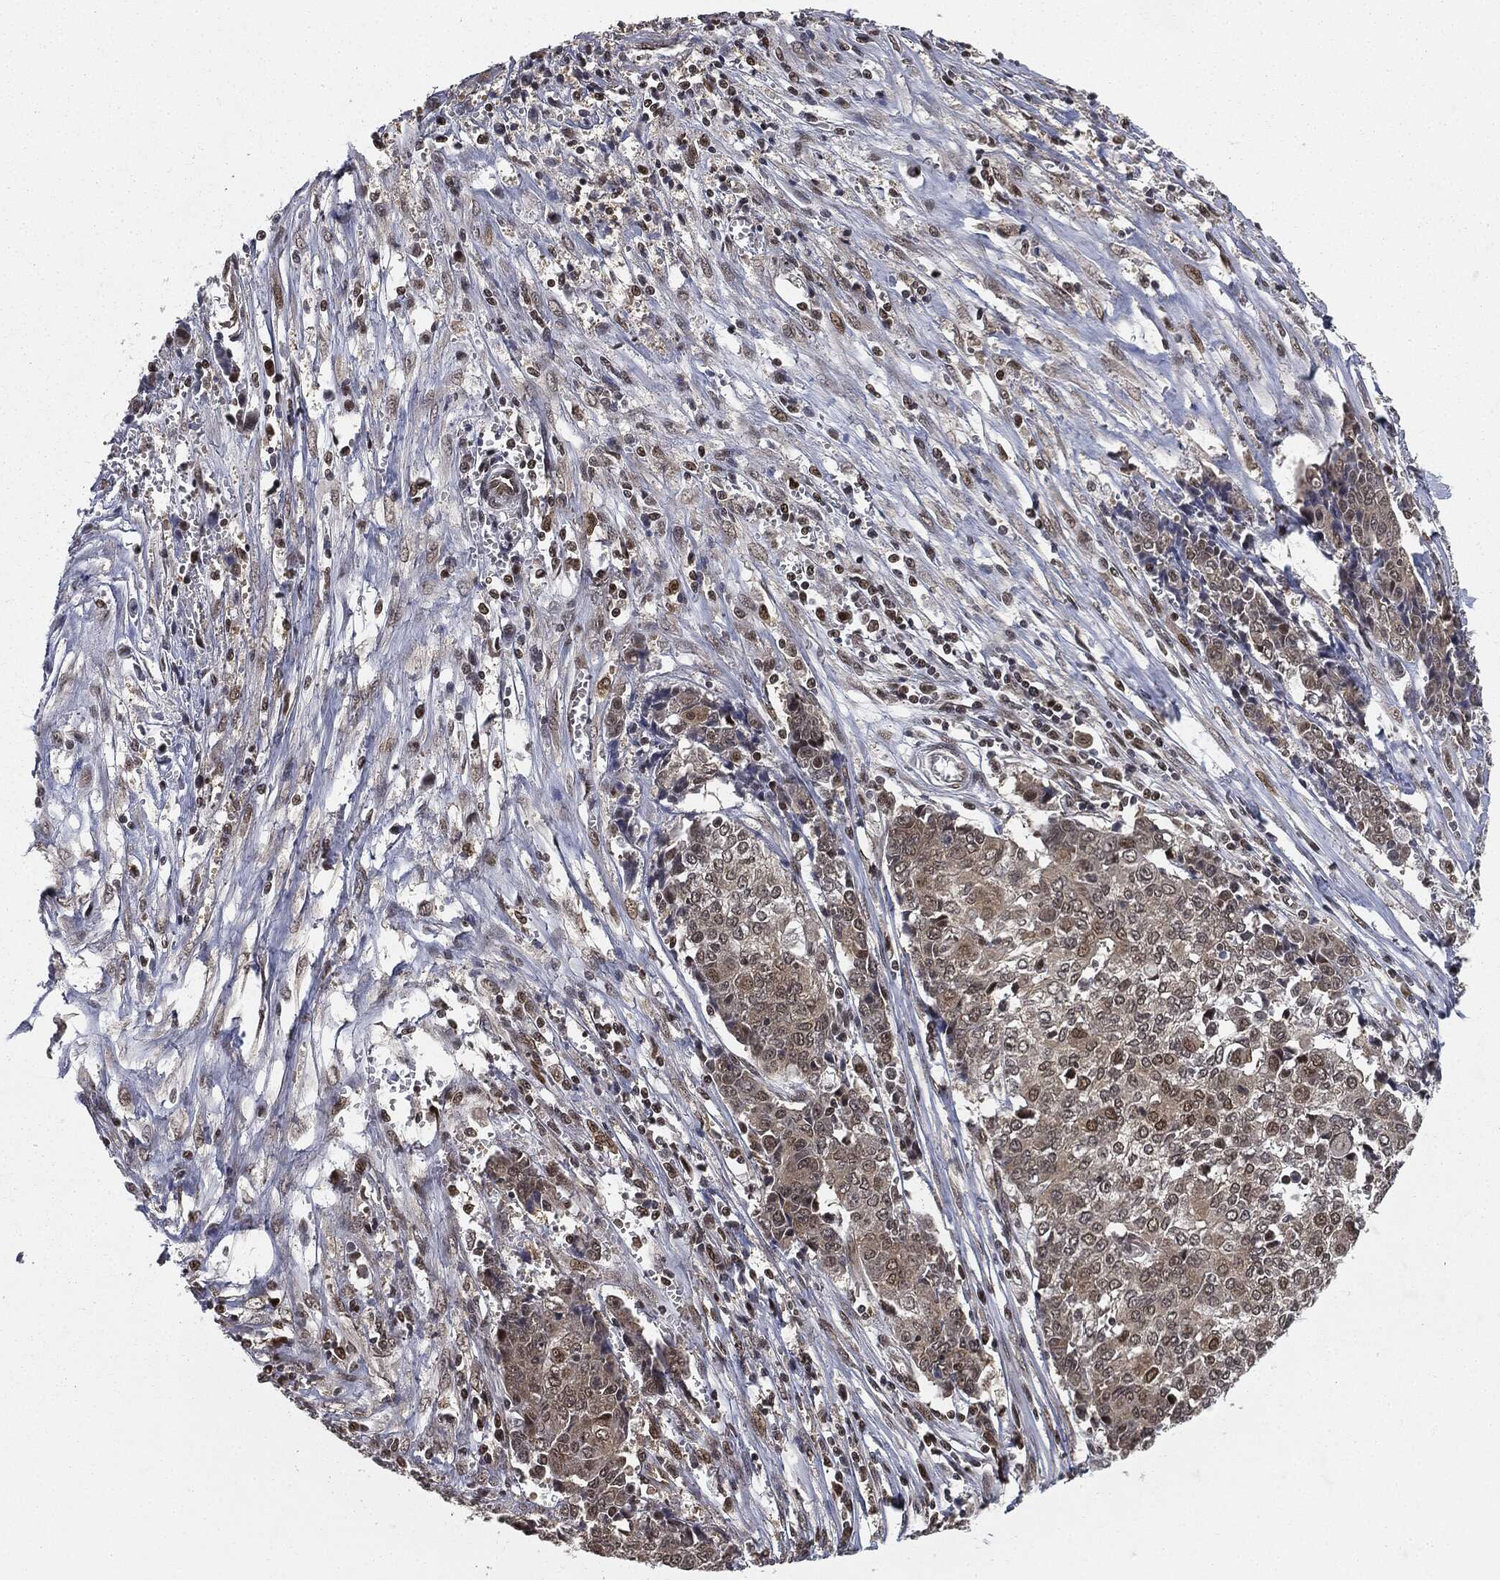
{"staining": {"intensity": "weak", "quantity": "<25%", "location": "cytoplasmic/membranous,nuclear"}, "tissue": "ovarian cancer", "cell_type": "Tumor cells", "image_type": "cancer", "snomed": [{"axis": "morphology", "description": "Carcinoma, endometroid"}, {"axis": "topography", "description": "Ovary"}], "caption": "Immunohistochemical staining of human ovarian cancer (endometroid carcinoma) displays no significant expression in tumor cells.", "gene": "TBC1D22A", "patient": {"sex": "female", "age": 42}}